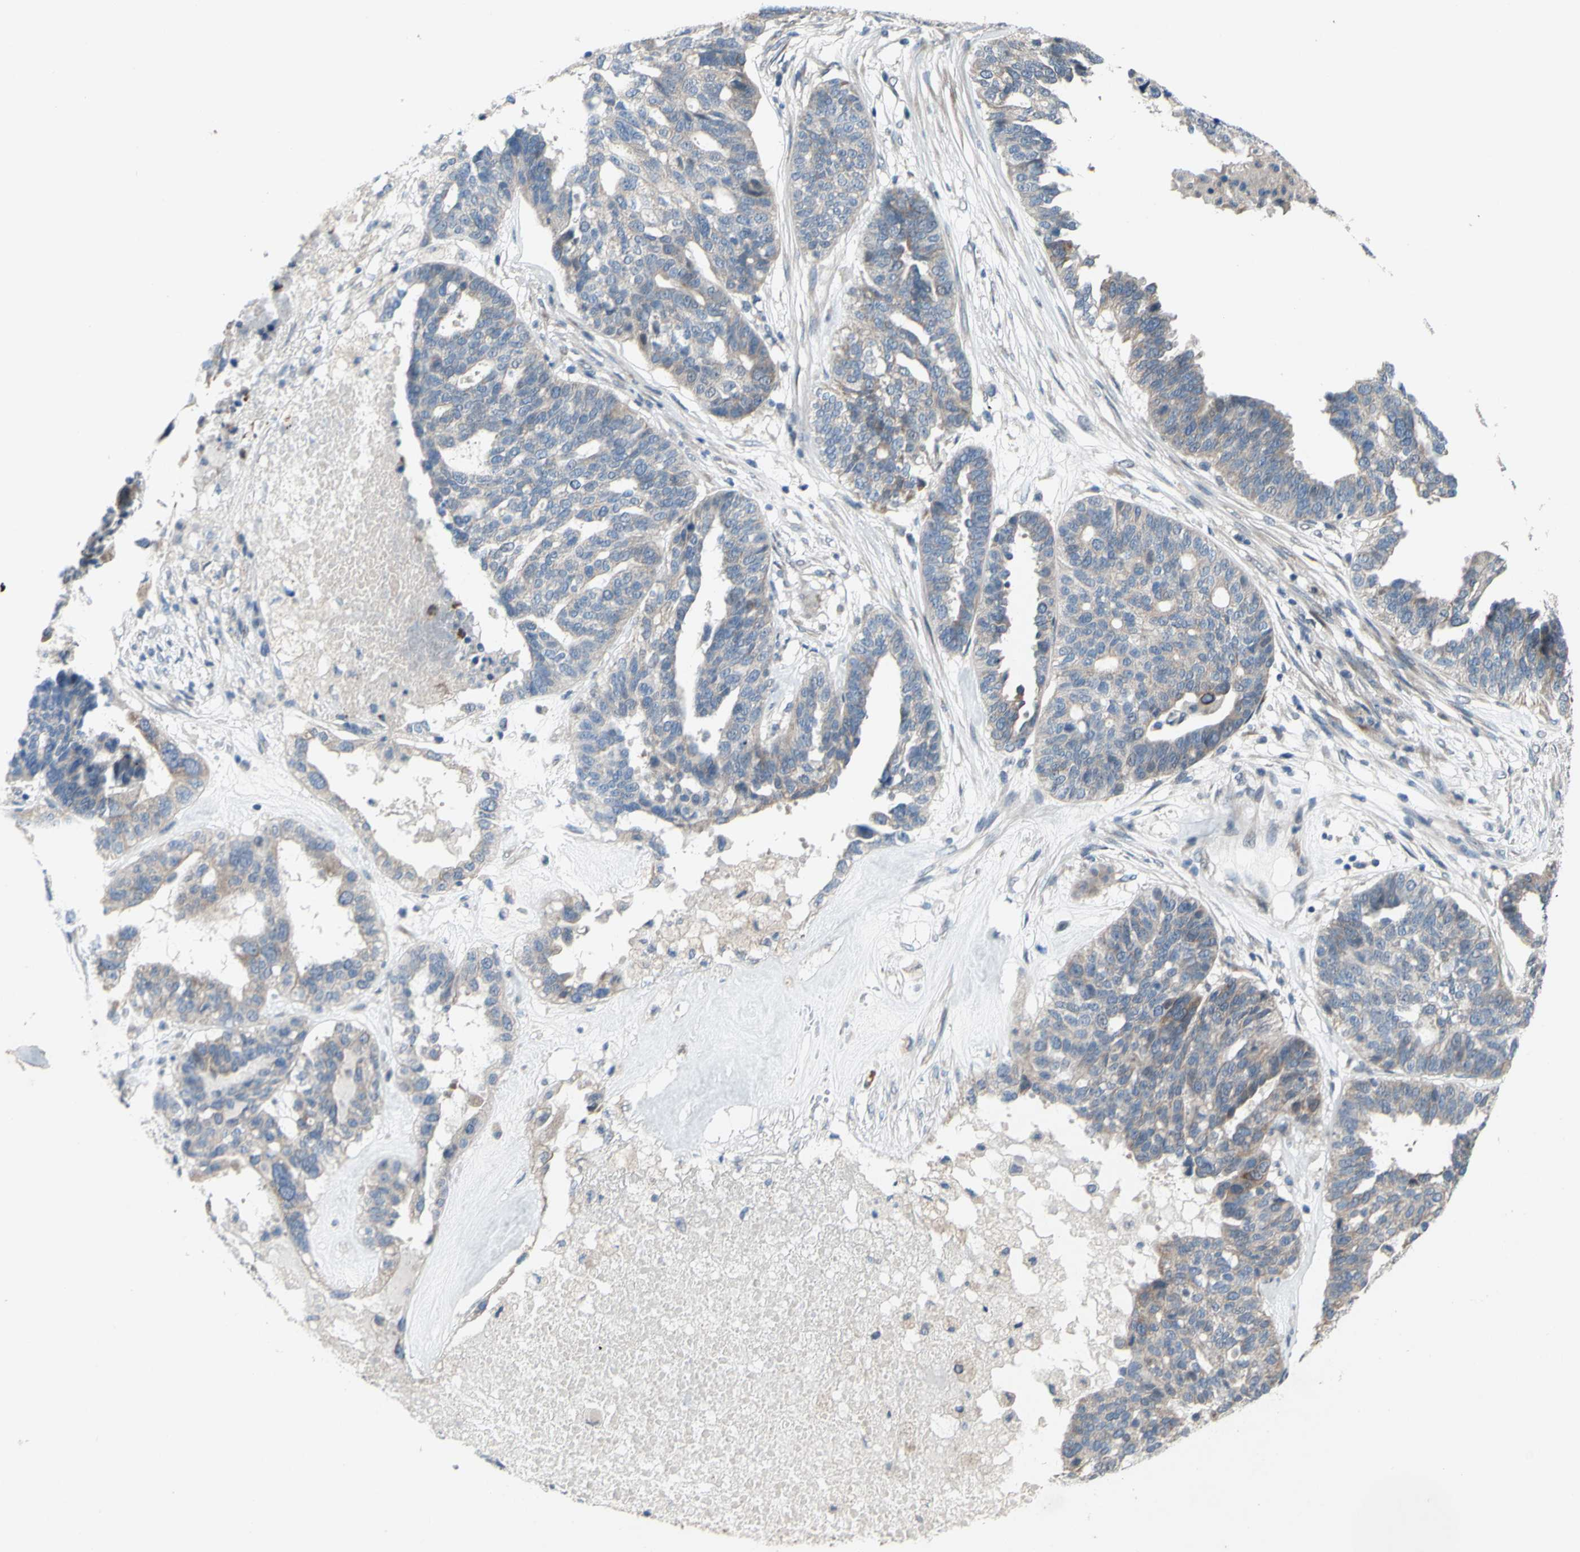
{"staining": {"intensity": "moderate", "quantity": ">75%", "location": "cytoplasmic/membranous"}, "tissue": "ovarian cancer", "cell_type": "Tumor cells", "image_type": "cancer", "snomed": [{"axis": "morphology", "description": "Cystadenocarcinoma, serous, NOS"}, {"axis": "topography", "description": "Ovary"}], "caption": "This micrograph demonstrates ovarian cancer (serous cystadenocarcinoma) stained with immunohistochemistry (IHC) to label a protein in brown. The cytoplasmic/membranous of tumor cells show moderate positivity for the protein. Nuclei are counter-stained blue.", "gene": "GRAMD2B", "patient": {"sex": "female", "age": 59}}